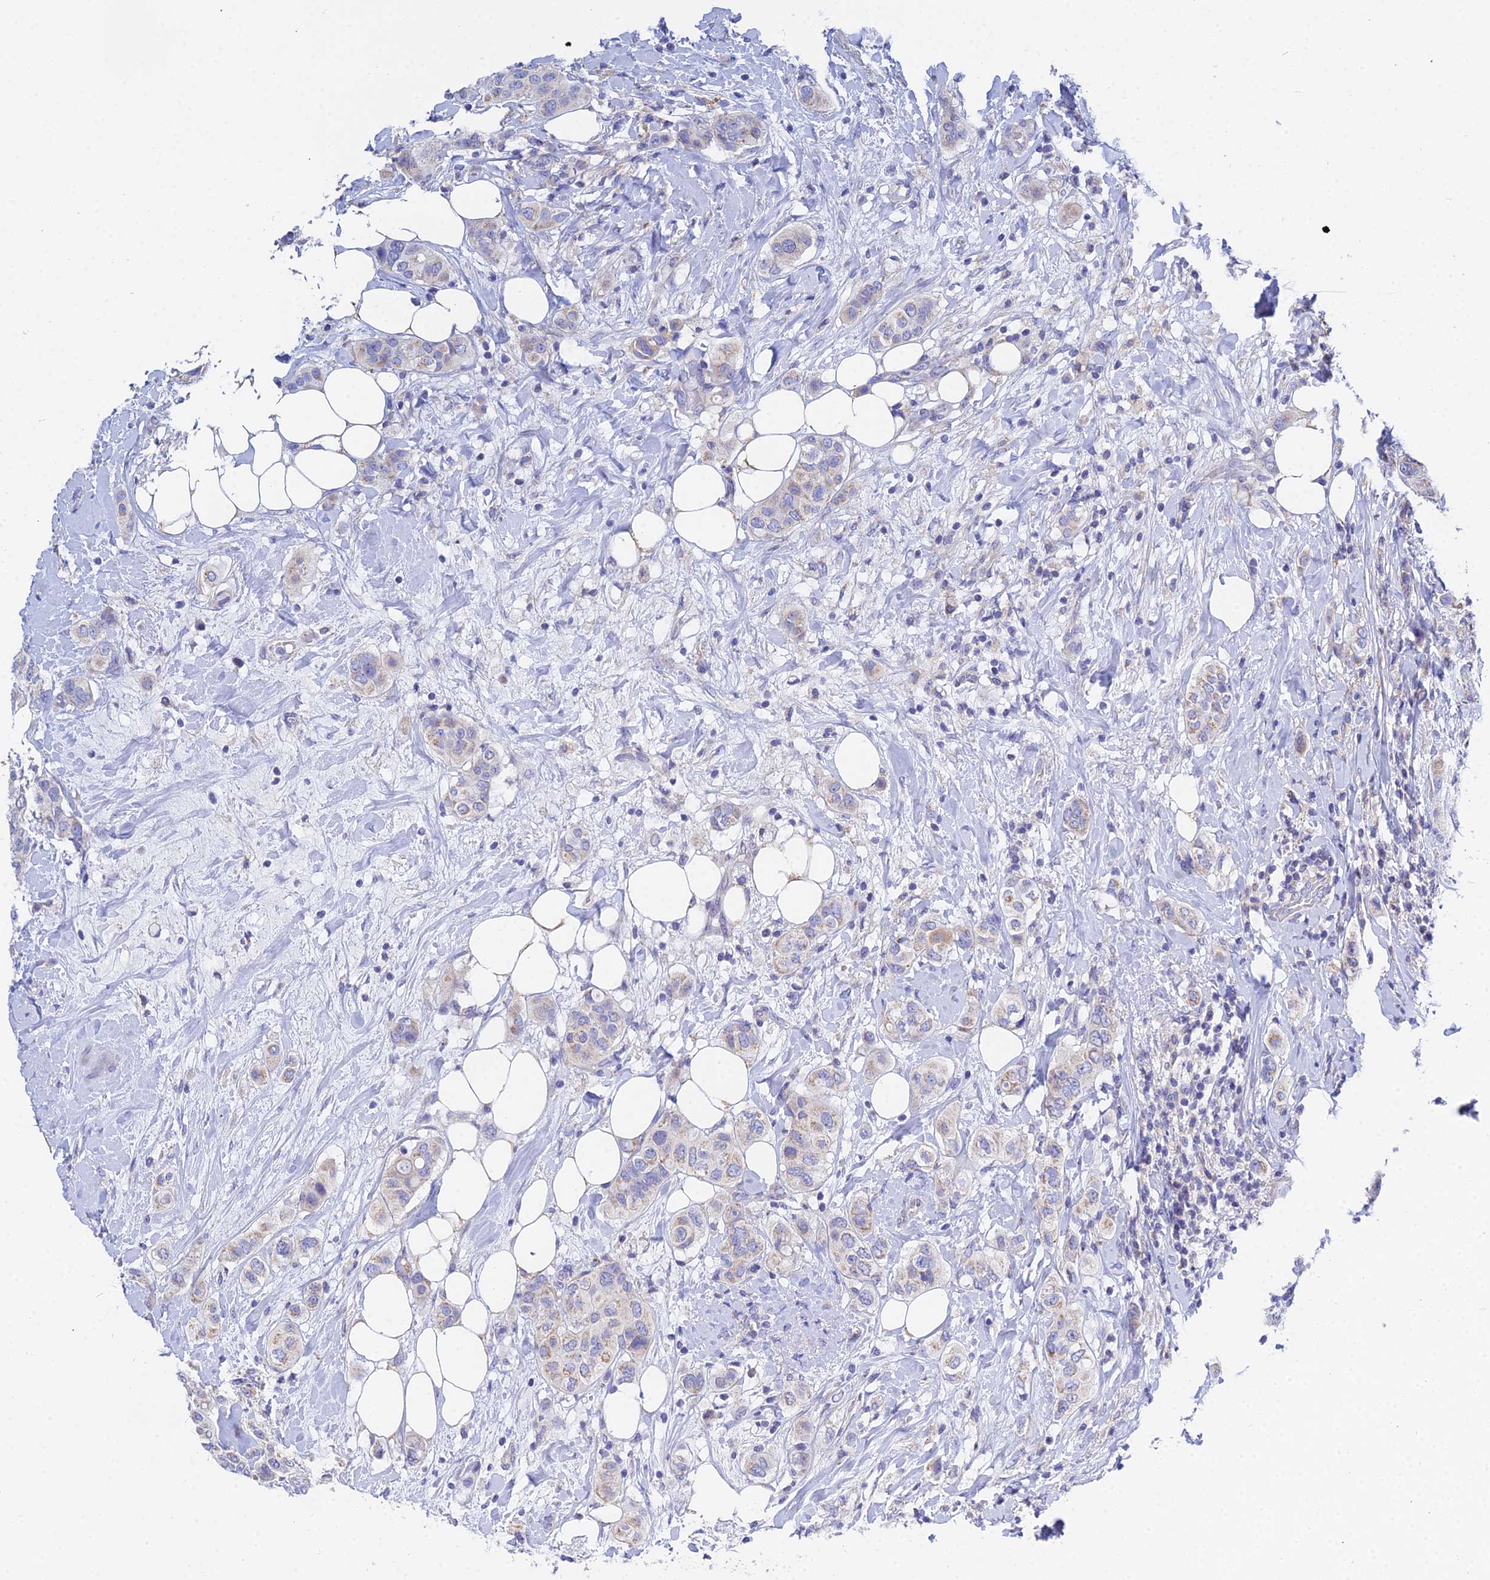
{"staining": {"intensity": "weak", "quantity": "<25%", "location": "cytoplasmic/membranous"}, "tissue": "breast cancer", "cell_type": "Tumor cells", "image_type": "cancer", "snomed": [{"axis": "morphology", "description": "Lobular carcinoma"}, {"axis": "topography", "description": "Breast"}], "caption": "The photomicrograph shows no staining of tumor cells in lobular carcinoma (breast).", "gene": "PPP2R2C", "patient": {"sex": "female", "age": 51}}